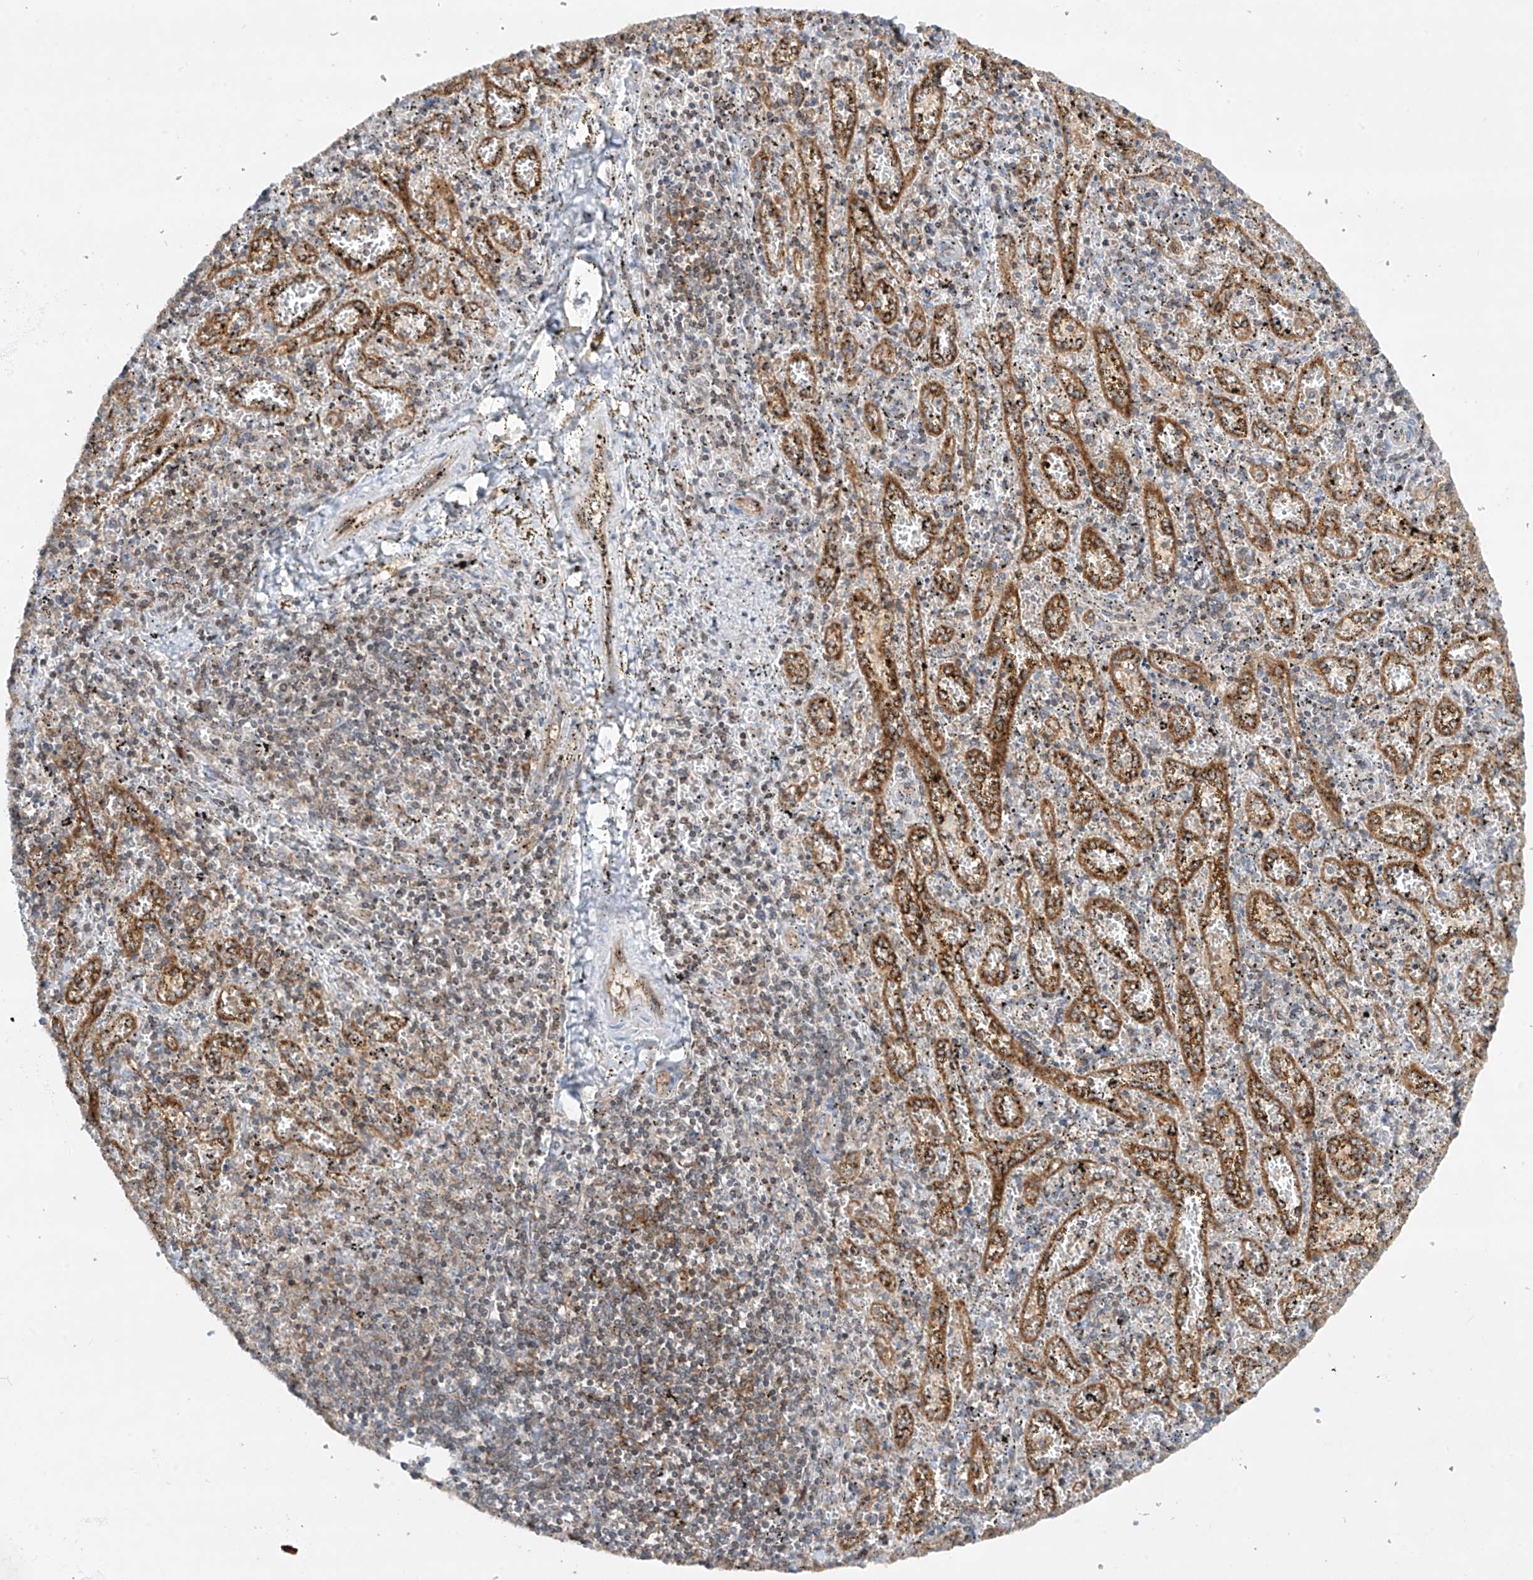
{"staining": {"intensity": "moderate", "quantity": "25%-75%", "location": "cytoplasmic/membranous"}, "tissue": "spleen", "cell_type": "Cells in red pulp", "image_type": "normal", "snomed": [{"axis": "morphology", "description": "Normal tissue, NOS"}, {"axis": "topography", "description": "Spleen"}], "caption": "Immunohistochemical staining of normal human spleen shows medium levels of moderate cytoplasmic/membranous staining in about 25%-75% of cells in red pulp. (Brightfield microscopy of DAB IHC at high magnification).", "gene": "HLA", "patient": {"sex": "male", "age": 11}}